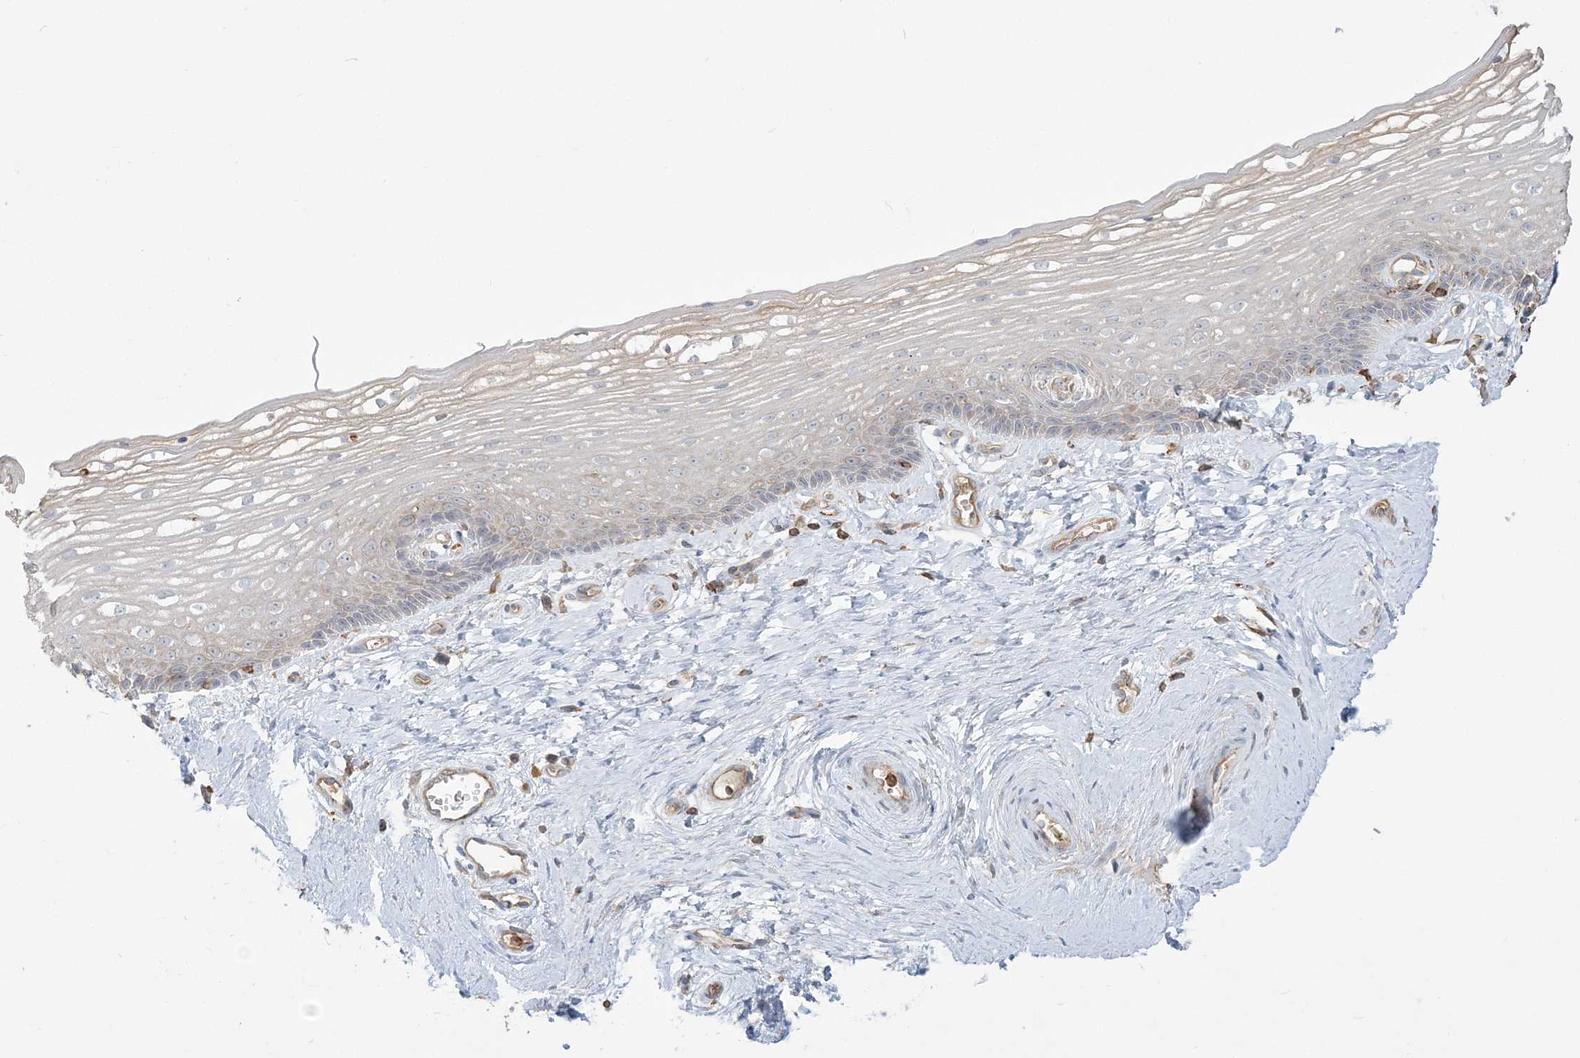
{"staining": {"intensity": "weak", "quantity": "<25%", "location": "cytoplasmic/membranous"}, "tissue": "vagina", "cell_type": "Squamous epithelial cells", "image_type": "normal", "snomed": [{"axis": "morphology", "description": "Normal tissue, NOS"}, {"axis": "topography", "description": "Vagina"}], "caption": "Immunohistochemistry photomicrograph of unremarkable vagina stained for a protein (brown), which demonstrates no positivity in squamous epithelial cells.", "gene": "ANKS1A", "patient": {"sex": "female", "age": 46}}